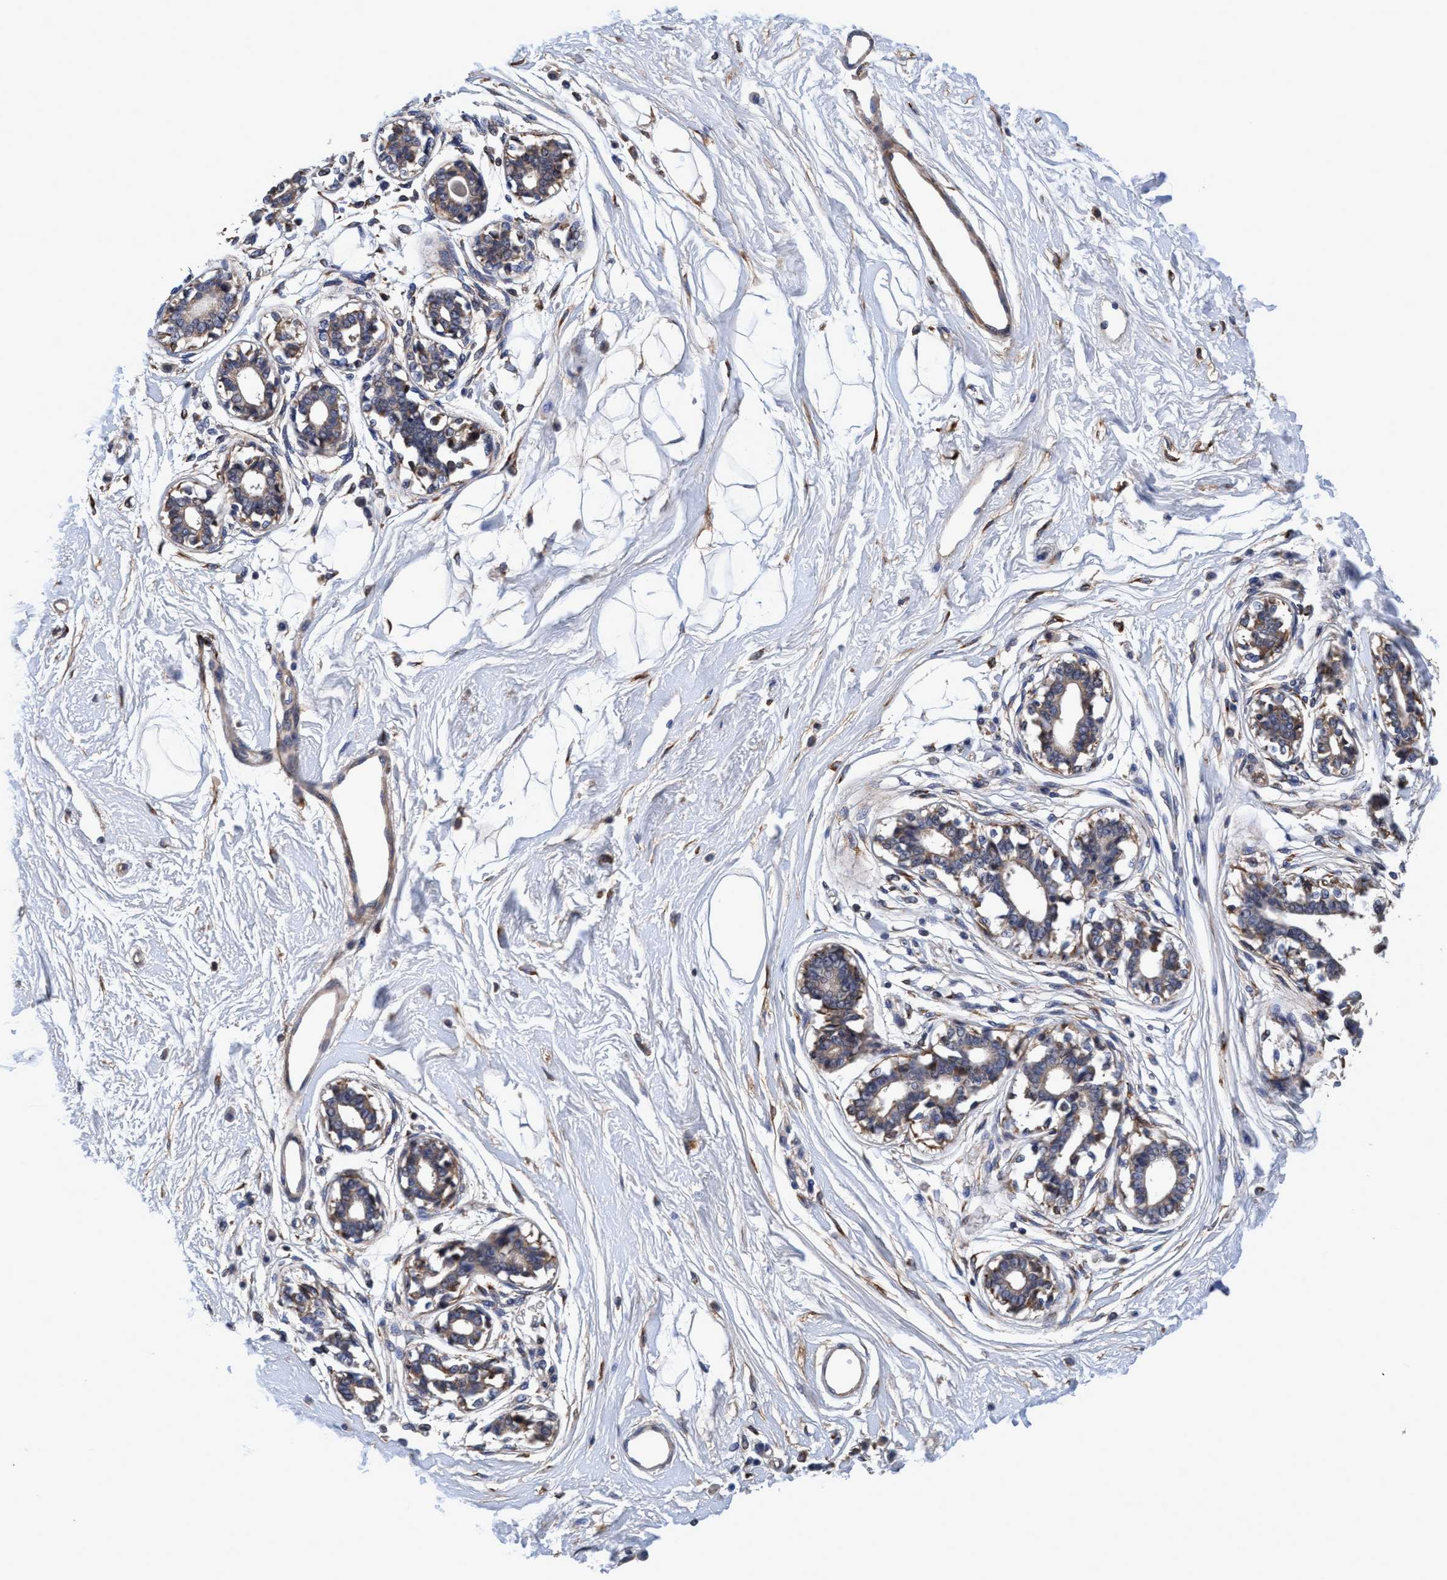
{"staining": {"intensity": "moderate", "quantity": ">75%", "location": "cytoplasmic/membranous"}, "tissue": "breast", "cell_type": "Adipocytes", "image_type": "normal", "snomed": [{"axis": "morphology", "description": "Normal tissue, NOS"}, {"axis": "topography", "description": "Breast"}], "caption": "IHC (DAB) staining of normal breast demonstrates moderate cytoplasmic/membranous protein expression in approximately >75% of adipocytes. (DAB IHC, brown staining for protein, blue staining for nuclei).", "gene": "CALCOCO2", "patient": {"sex": "female", "age": 45}}